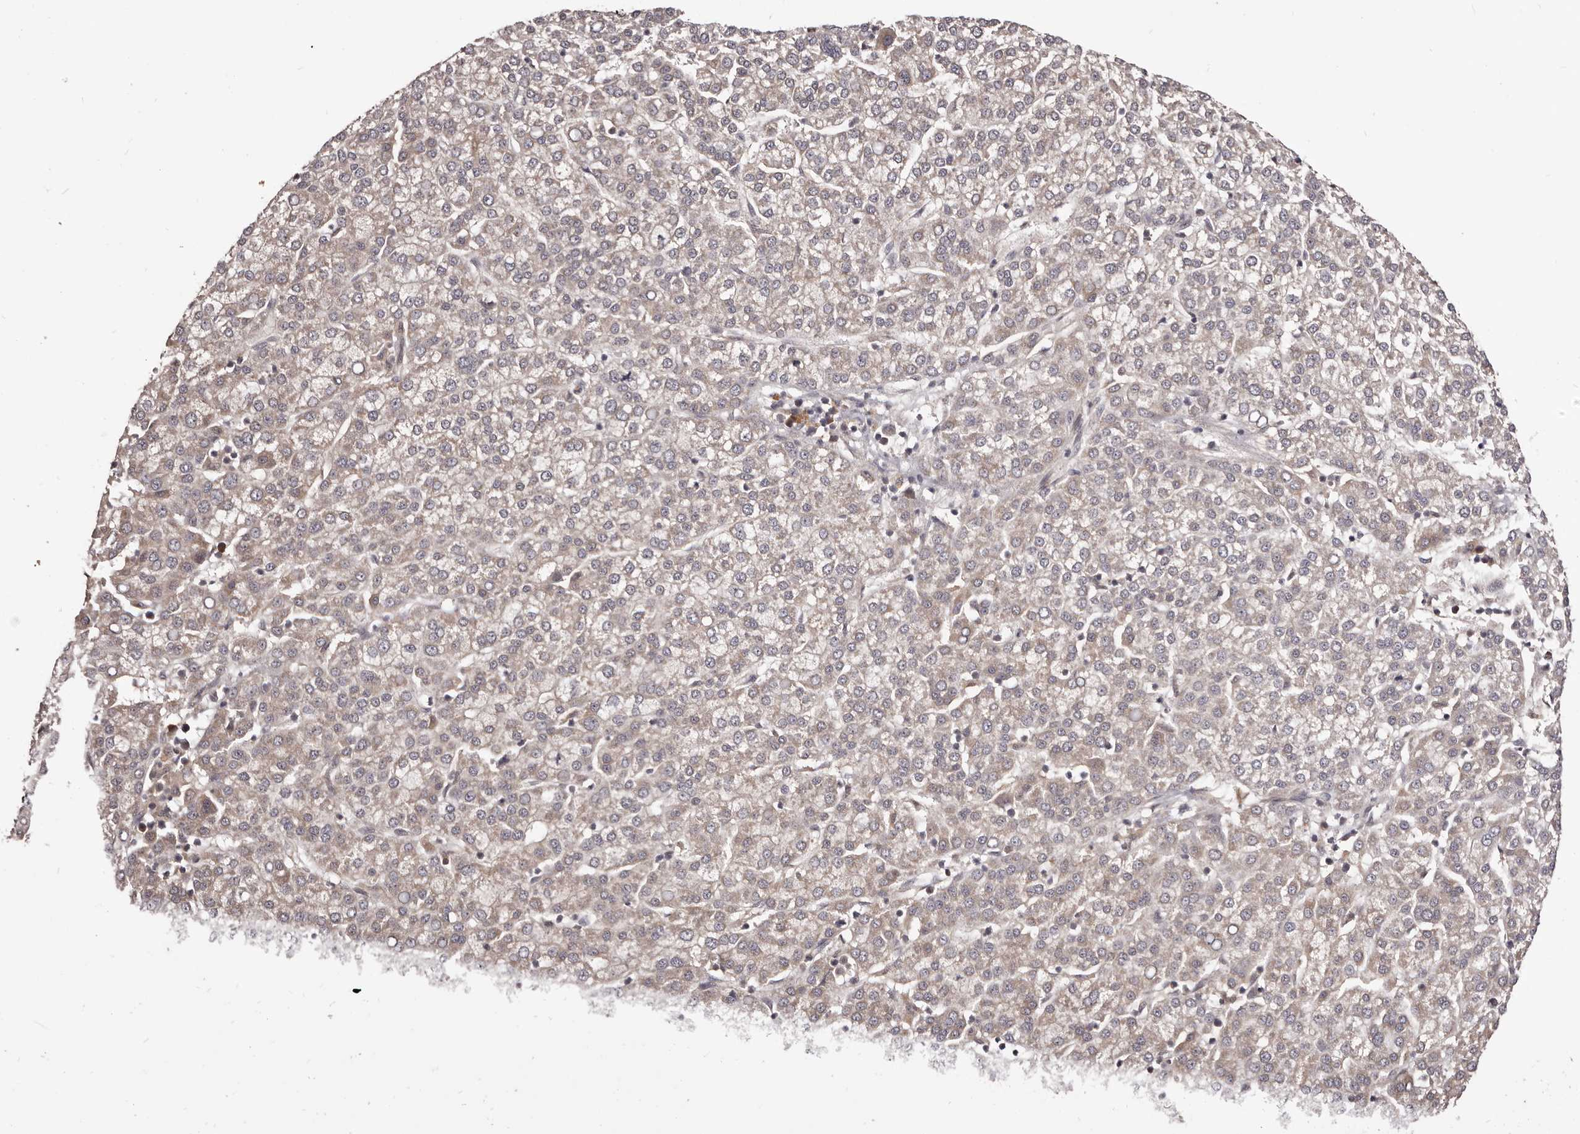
{"staining": {"intensity": "weak", "quantity": ">75%", "location": "cytoplasmic/membranous"}, "tissue": "liver cancer", "cell_type": "Tumor cells", "image_type": "cancer", "snomed": [{"axis": "morphology", "description": "Carcinoma, Hepatocellular, NOS"}, {"axis": "topography", "description": "Liver"}], "caption": "This micrograph demonstrates immunohistochemistry (IHC) staining of liver hepatocellular carcinoma, with low weak cytoplasmic/membranous expression in approximately >75% of tumor cells.", "gene": "MDP1", "patient": {"sex": "female", "age": 58}}